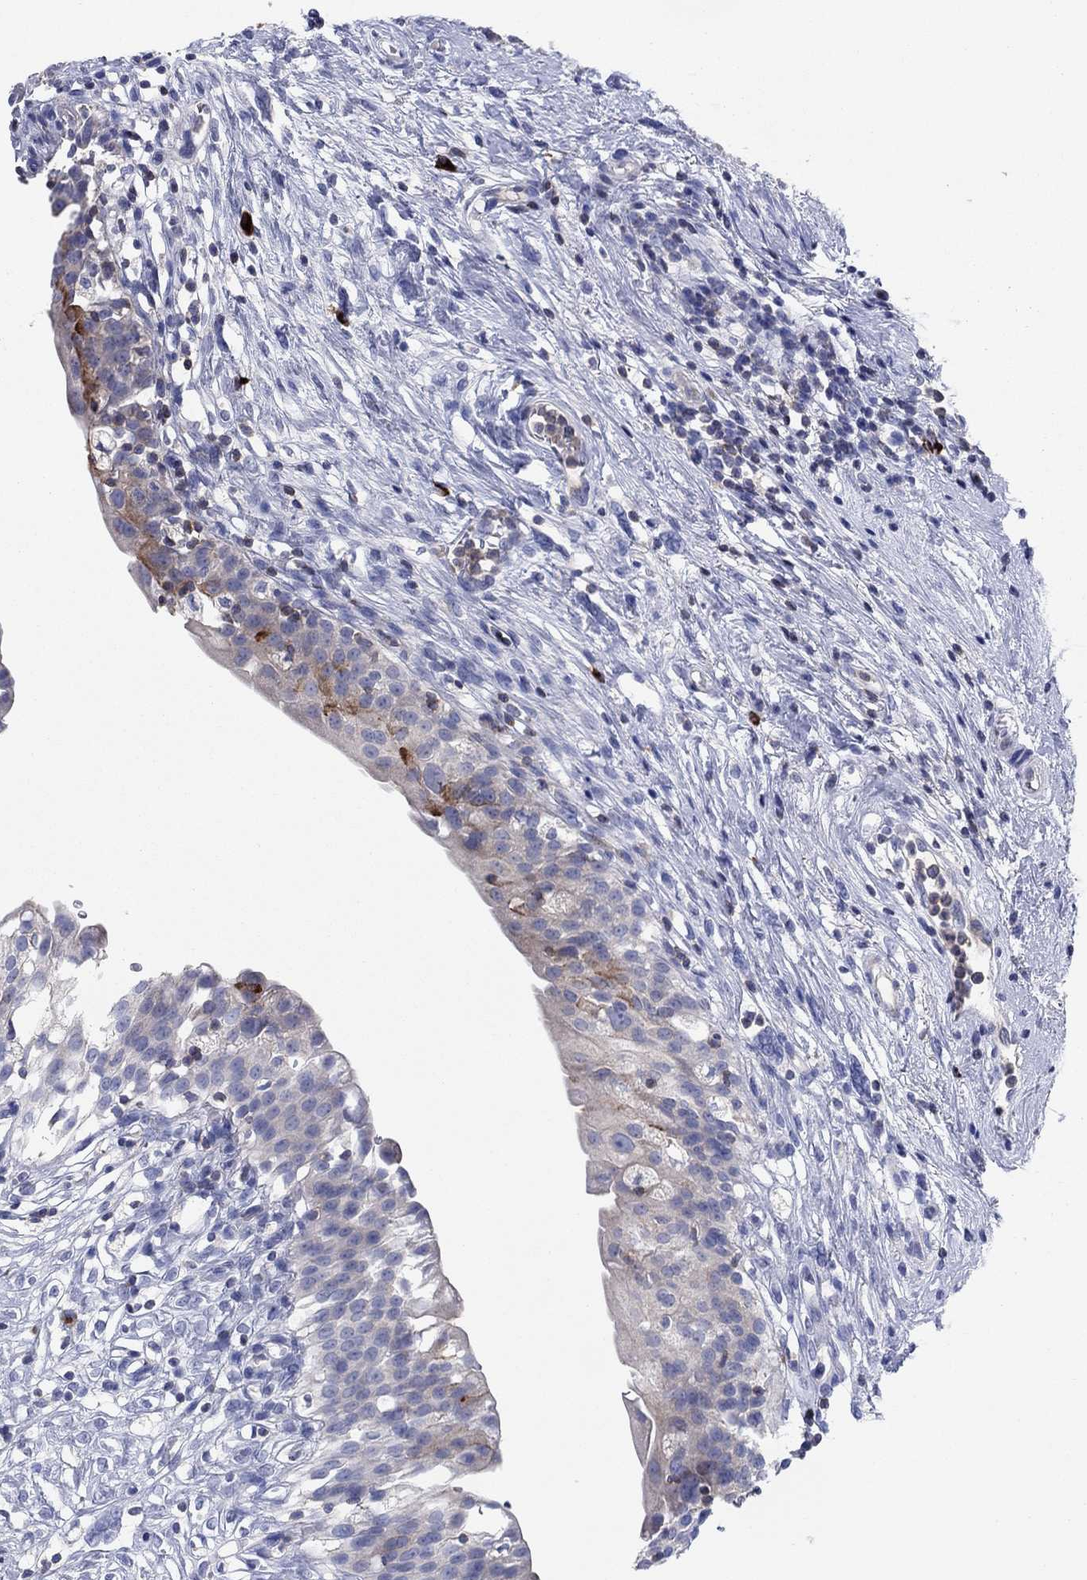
{"staining": {"intensity": "strong", "quantity": "<25%", "location": "cytoplasmic/membranous"}, "tissue": "urinary bladder", "cell_type": "Urothelial cells", "image_type": "normal", "snomed": [{"axis": "morphology", "description": "Normal tissue, NOS"}, {"axis": "topography", "description": "Urinary bladder"}], "caption": "Normal urinary bladder shows strong cytoplasmic/membranous staining in about <25% of urothelial cells, visualized by immunohistochemistry.", "gene": "PVR", "patient": {"sex": "male", "age": 76}}